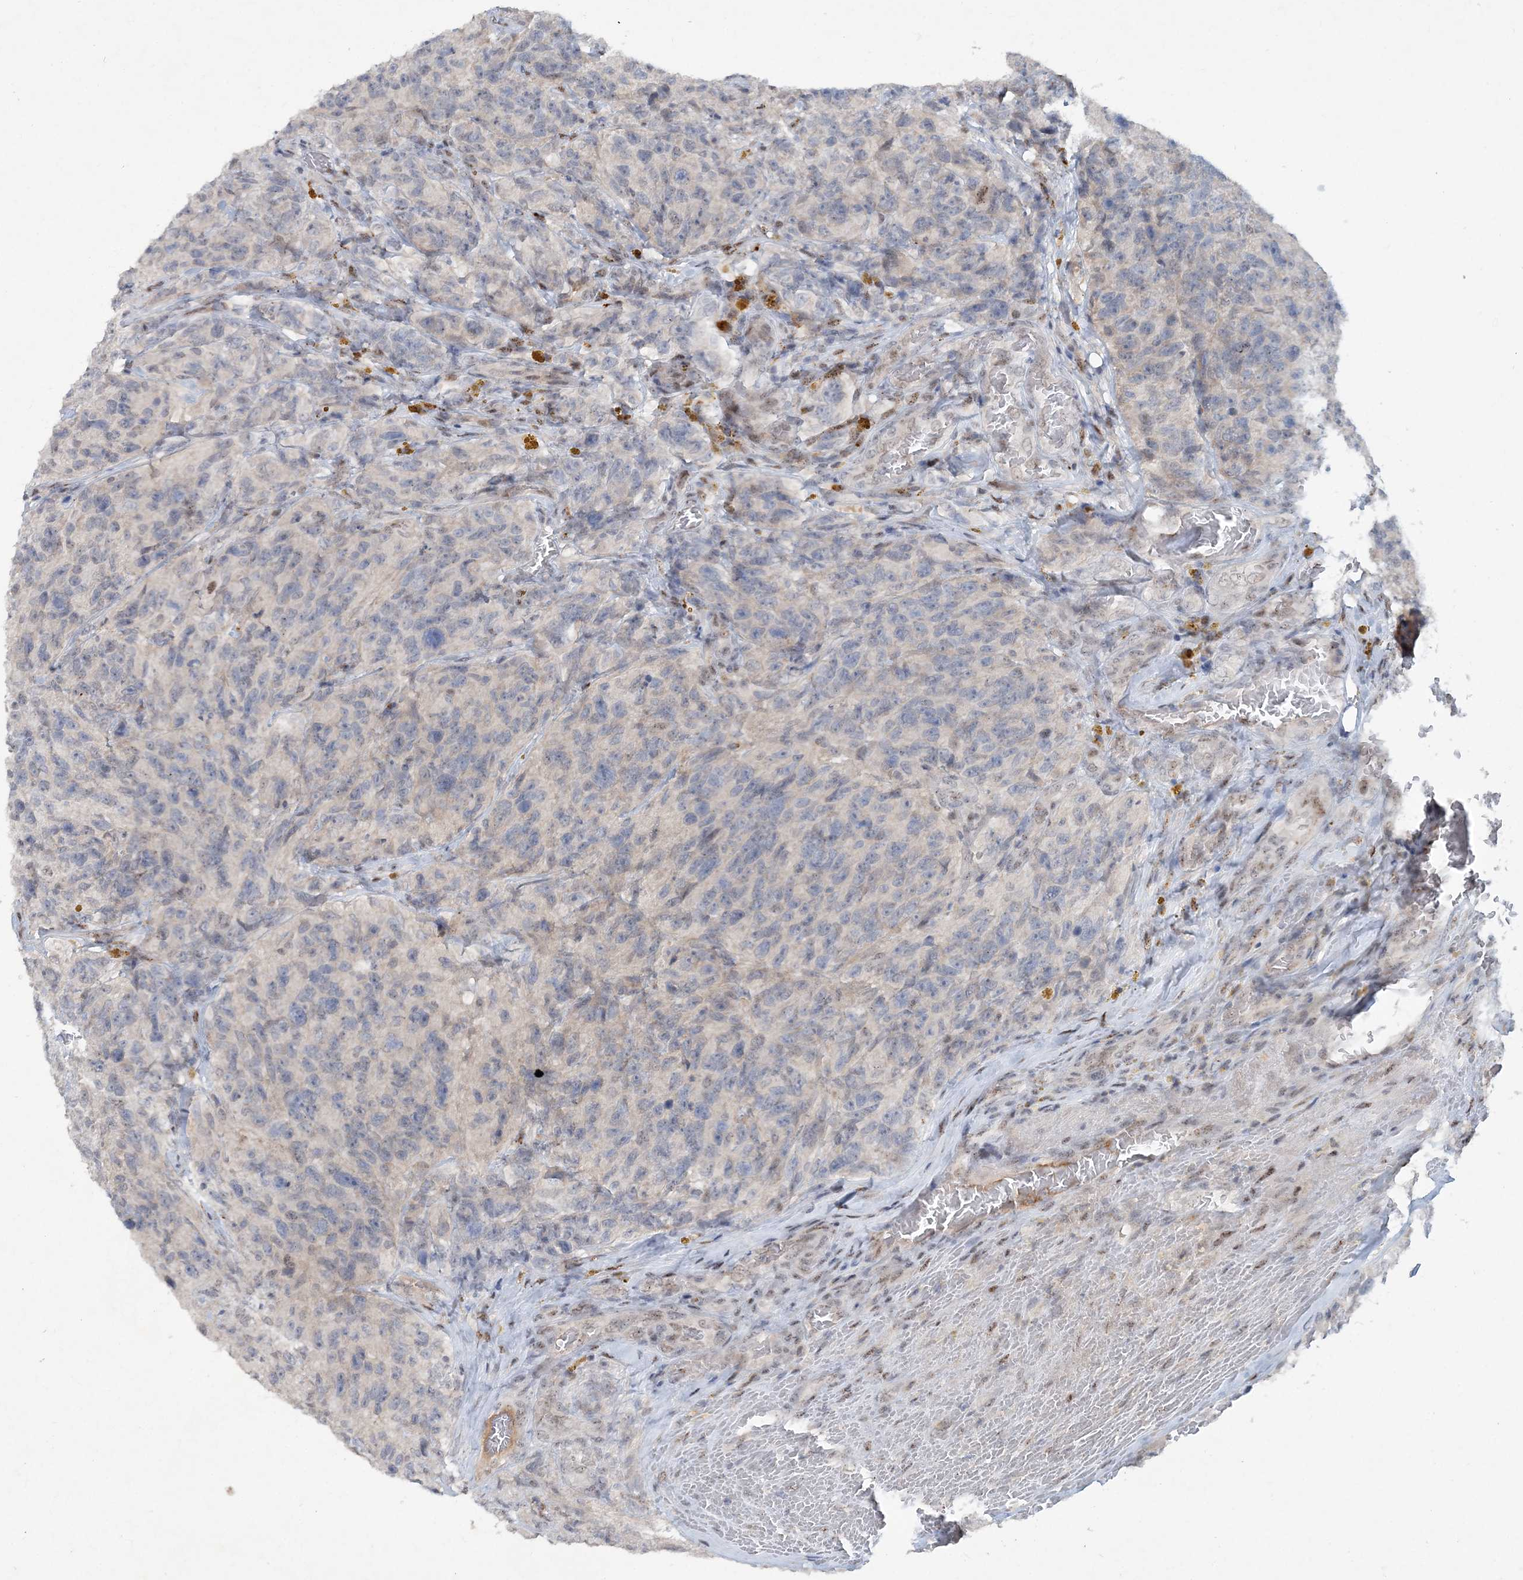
{"staining": {"intensity": "negative", "quantity": "none", "location": "none"}, "tissue": "glioma", "cell_type": "Tumor cells", "image_type": "cancer", "snomed": [{"axis": "morphology", "description": "Glioma, malignant, High grade"}, {"axis": "topography", "description": "Brain"}], "caption": "Malignant glioma (high-grade) was stained to show a protein in brown. There is no significant staining in tumor cells. (DAB IHC visualized using brightfield microscopy, high magnification).", "gene": "GIN1", "patient": {"sex": "male", "age": 69}}